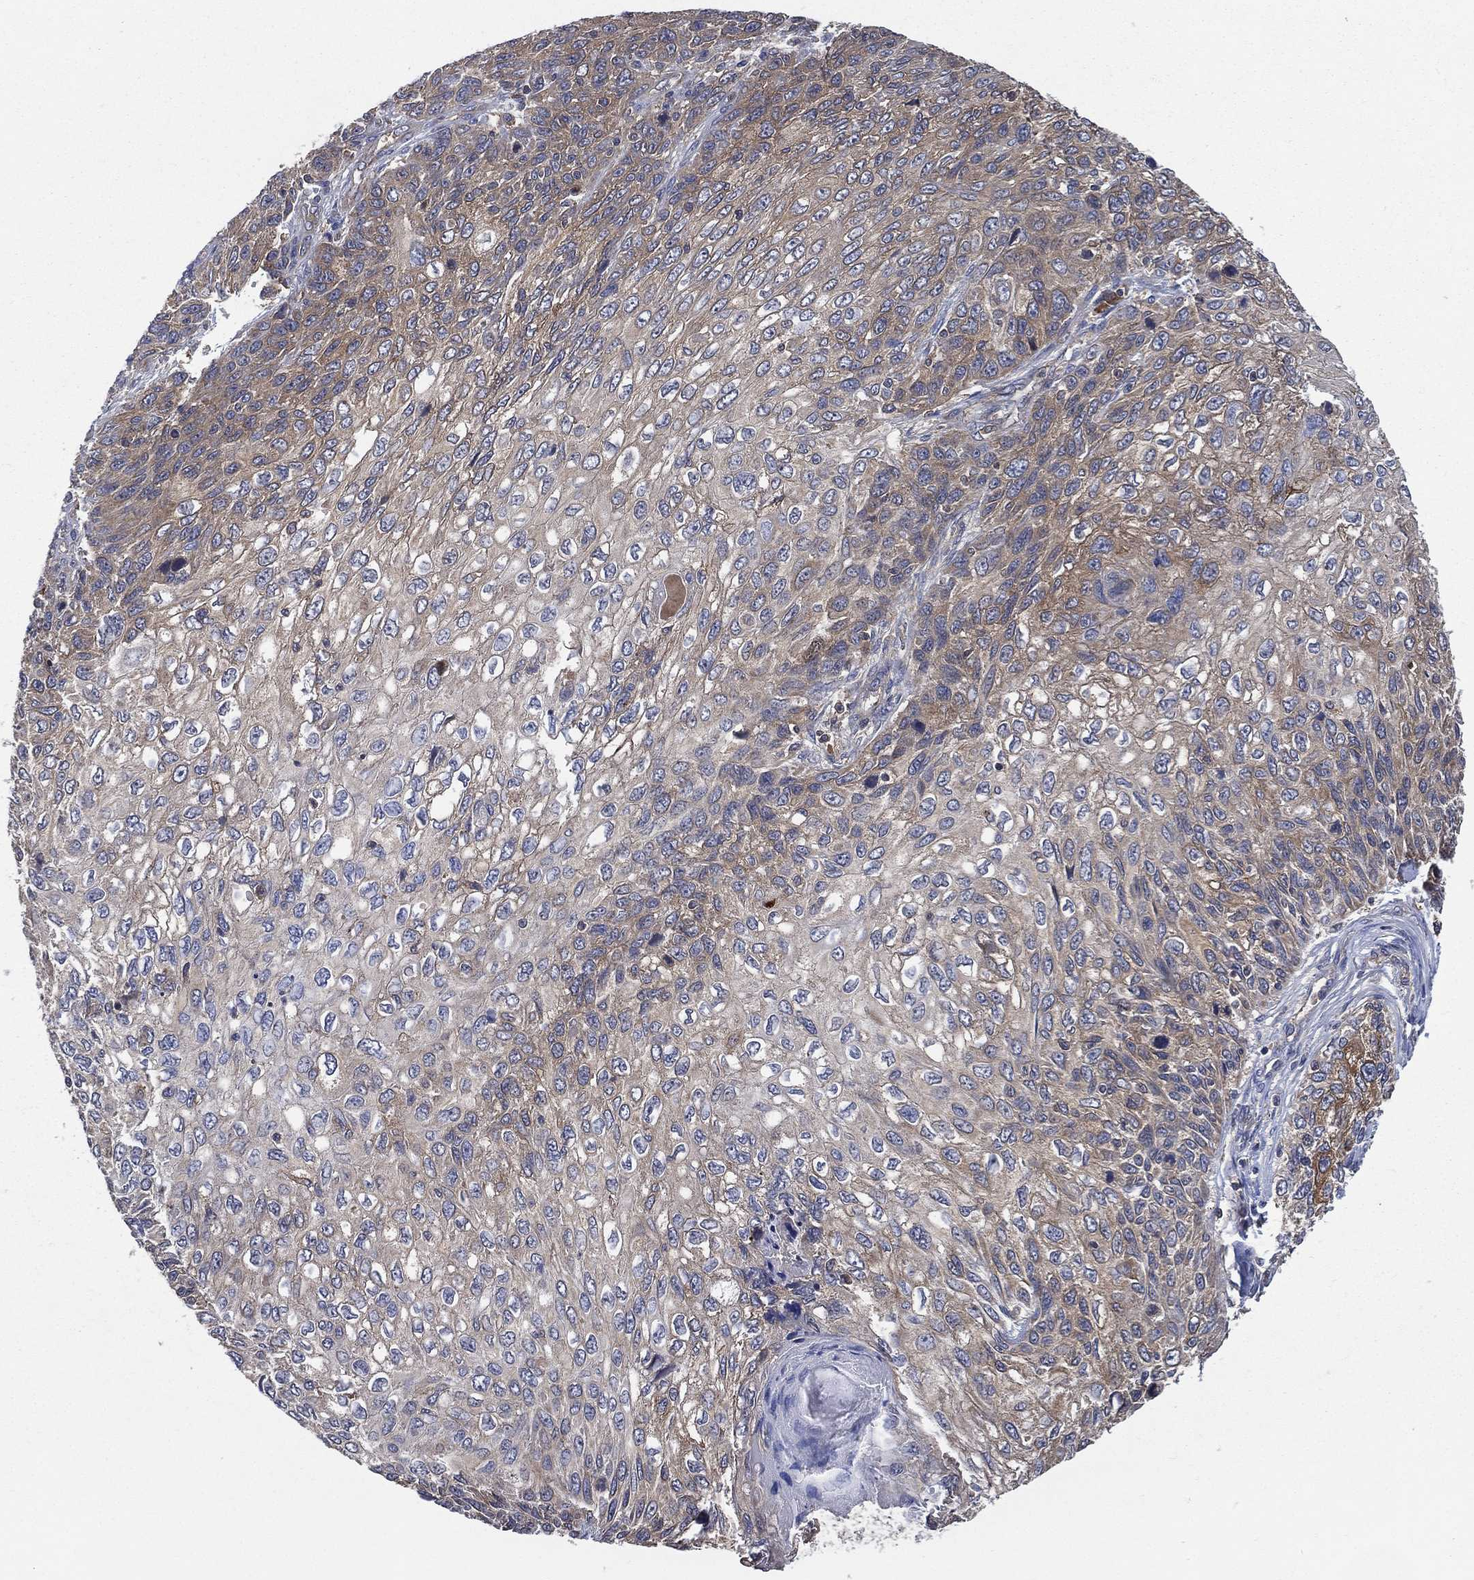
{"staining": {"intensity": "weak", "quantity": "<25%", "location": "cytoplasmic/membranous"}, "tissue": "skin cancer", "cell_type": "Tumor cells", "image_type": "cancer", "snomed": [{"axis": "morphology", "description": "Squamous cell carcinoma, NOS"}, {"axis": "topography", "description": "Skin"}], "caption": "Immunohistochemistry histopathology image of neoplastic tissue: skin squamous cell carcinoma stained with DAB reveals no significant protein positivity in tumor cells.", "gene": "SMPD3", "patient": {"sex": "male", "age": 92}}